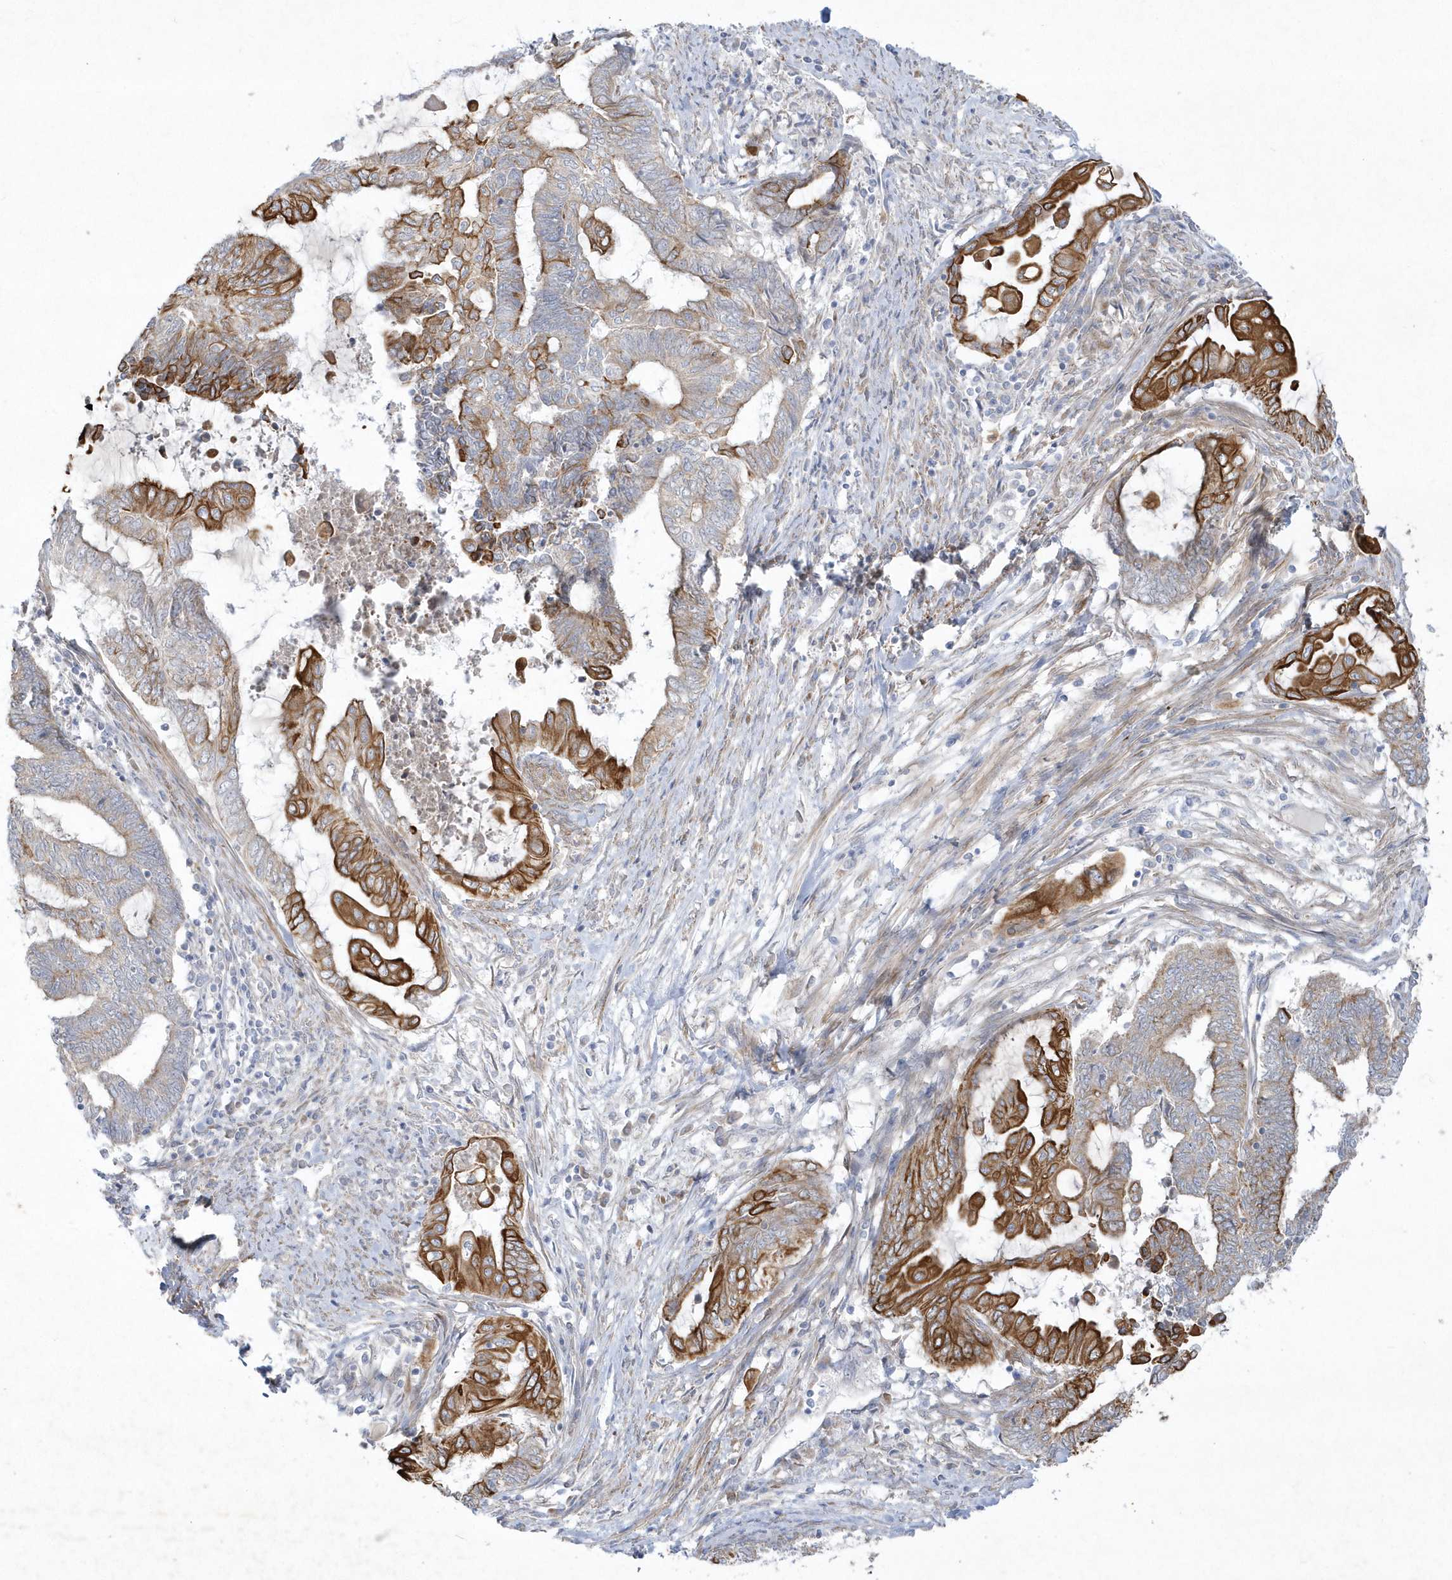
{"staining": {"intensity": "strong", "quantity": "25%-75%", "location": "cytoplasmic/membranous"}, "tissue": "endometrial cancer", "cell_type": "Tumor cells", "image_type": "cancer", "snomed": [{"axis": "morphology", "description": "Adenocarcinoma, NOS"}, {"axis": "topography", "description": "Uterus"}, {"axis": "topography", "description": "Endometrium"}], "caption": "Endometrial adenocarcinoma stained for a protein reveals strong cytoplasmic/membranous positivity in tumor cells. (Brightfield microscopy of DAB IHC at high magnification).", "gene": "LARS1", "patient": {"sex": "female", "age": 70}}